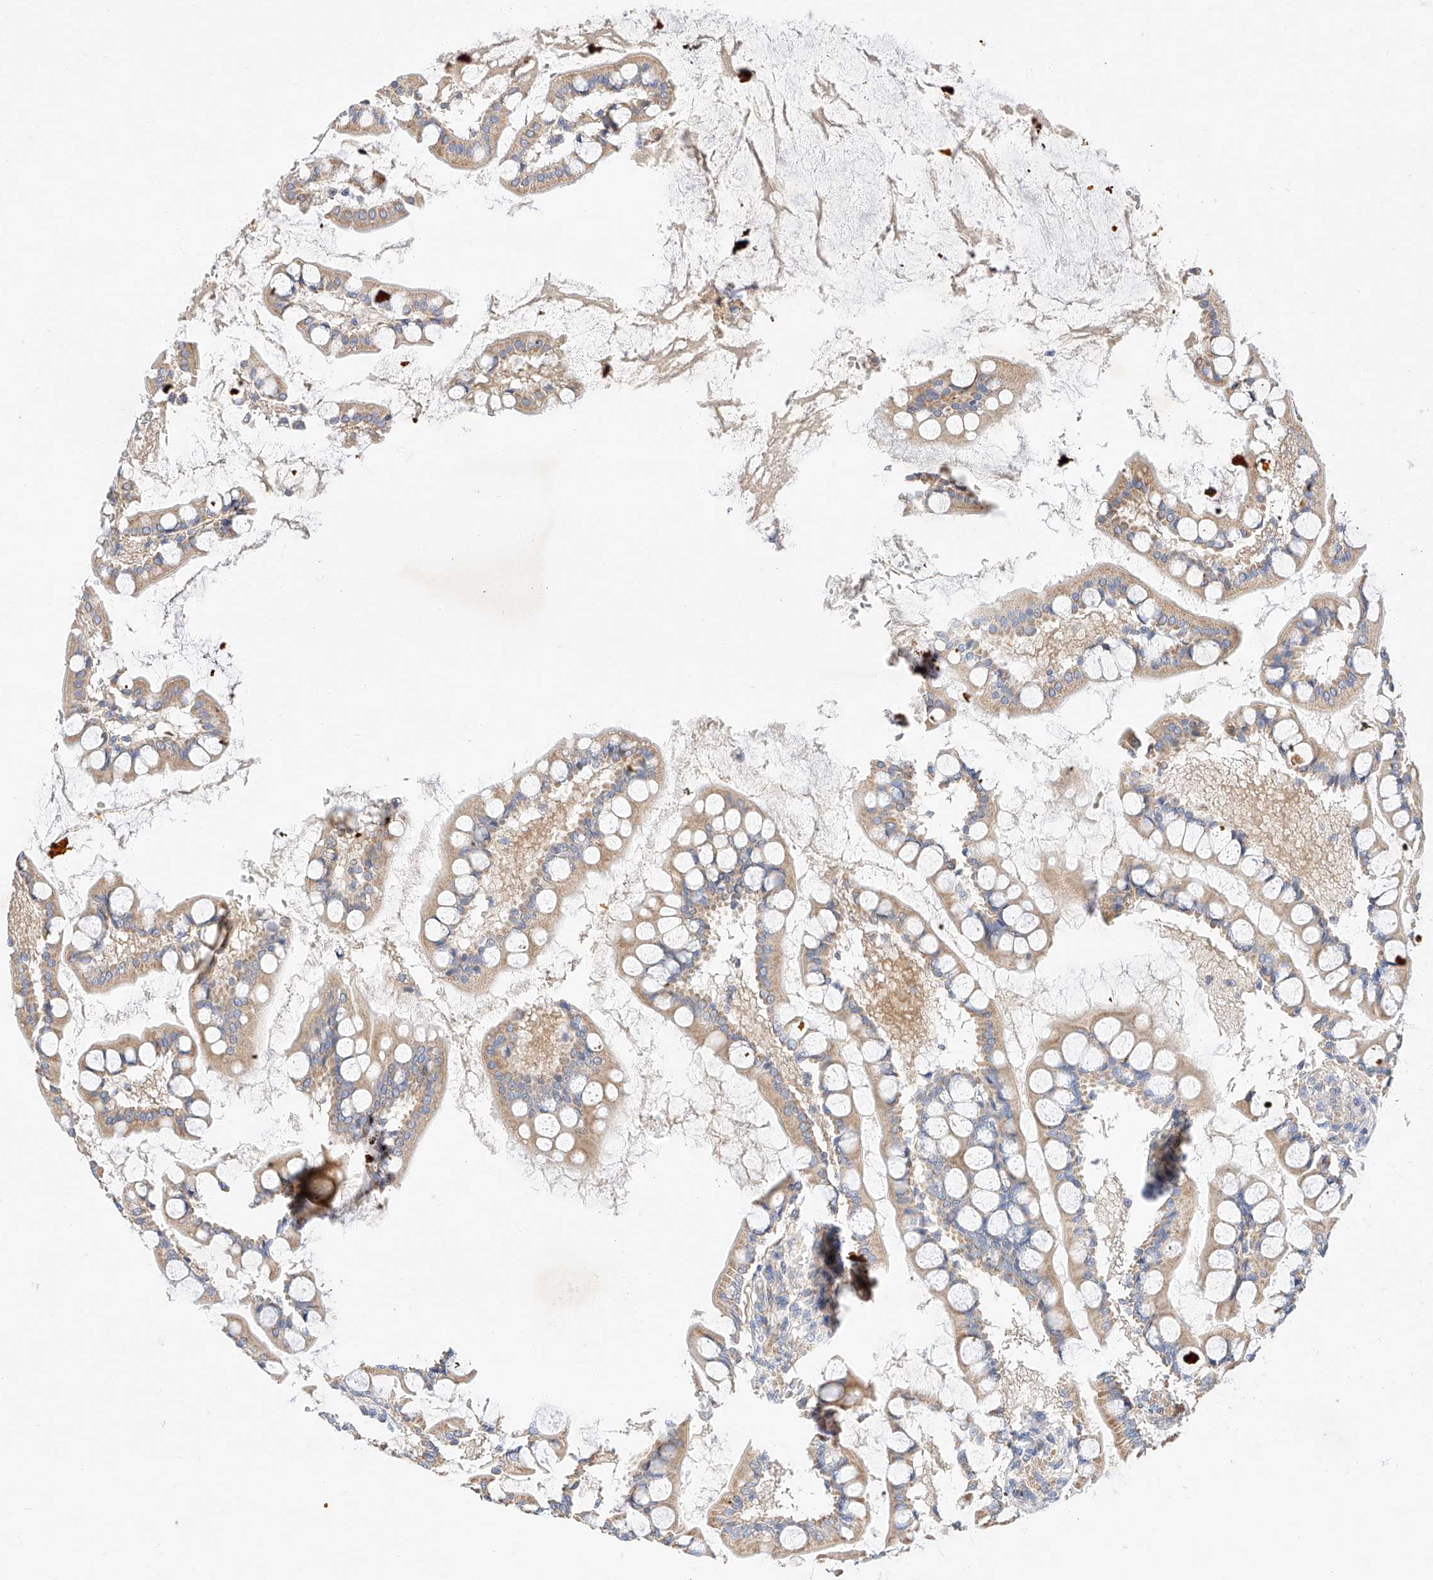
{"staining": {"intensity": "weak", "quantity": "25%-75%", "location": "cytoplasmic/membranous"}, "tissue": "small intestine", "cell_type": "Glandular cells", "image_type": "normal", "snomed": [{"axis": "morphology", "description": "Normal tissue, NOS"}, {"axis": "topography", "description": "Small intestine"}], "caption": "IHC (DAB (3,3'-diaminobenzidine)) staining of unremarkable human small intestine reveals weak cytoplasmic/membranous protein positivity in approximately 25%-75% of glandular cells. (IHC, brightfield microscopy, high magnification).", "gene": "C6orf118", "patient": {"sex": "male", "age": 52}}